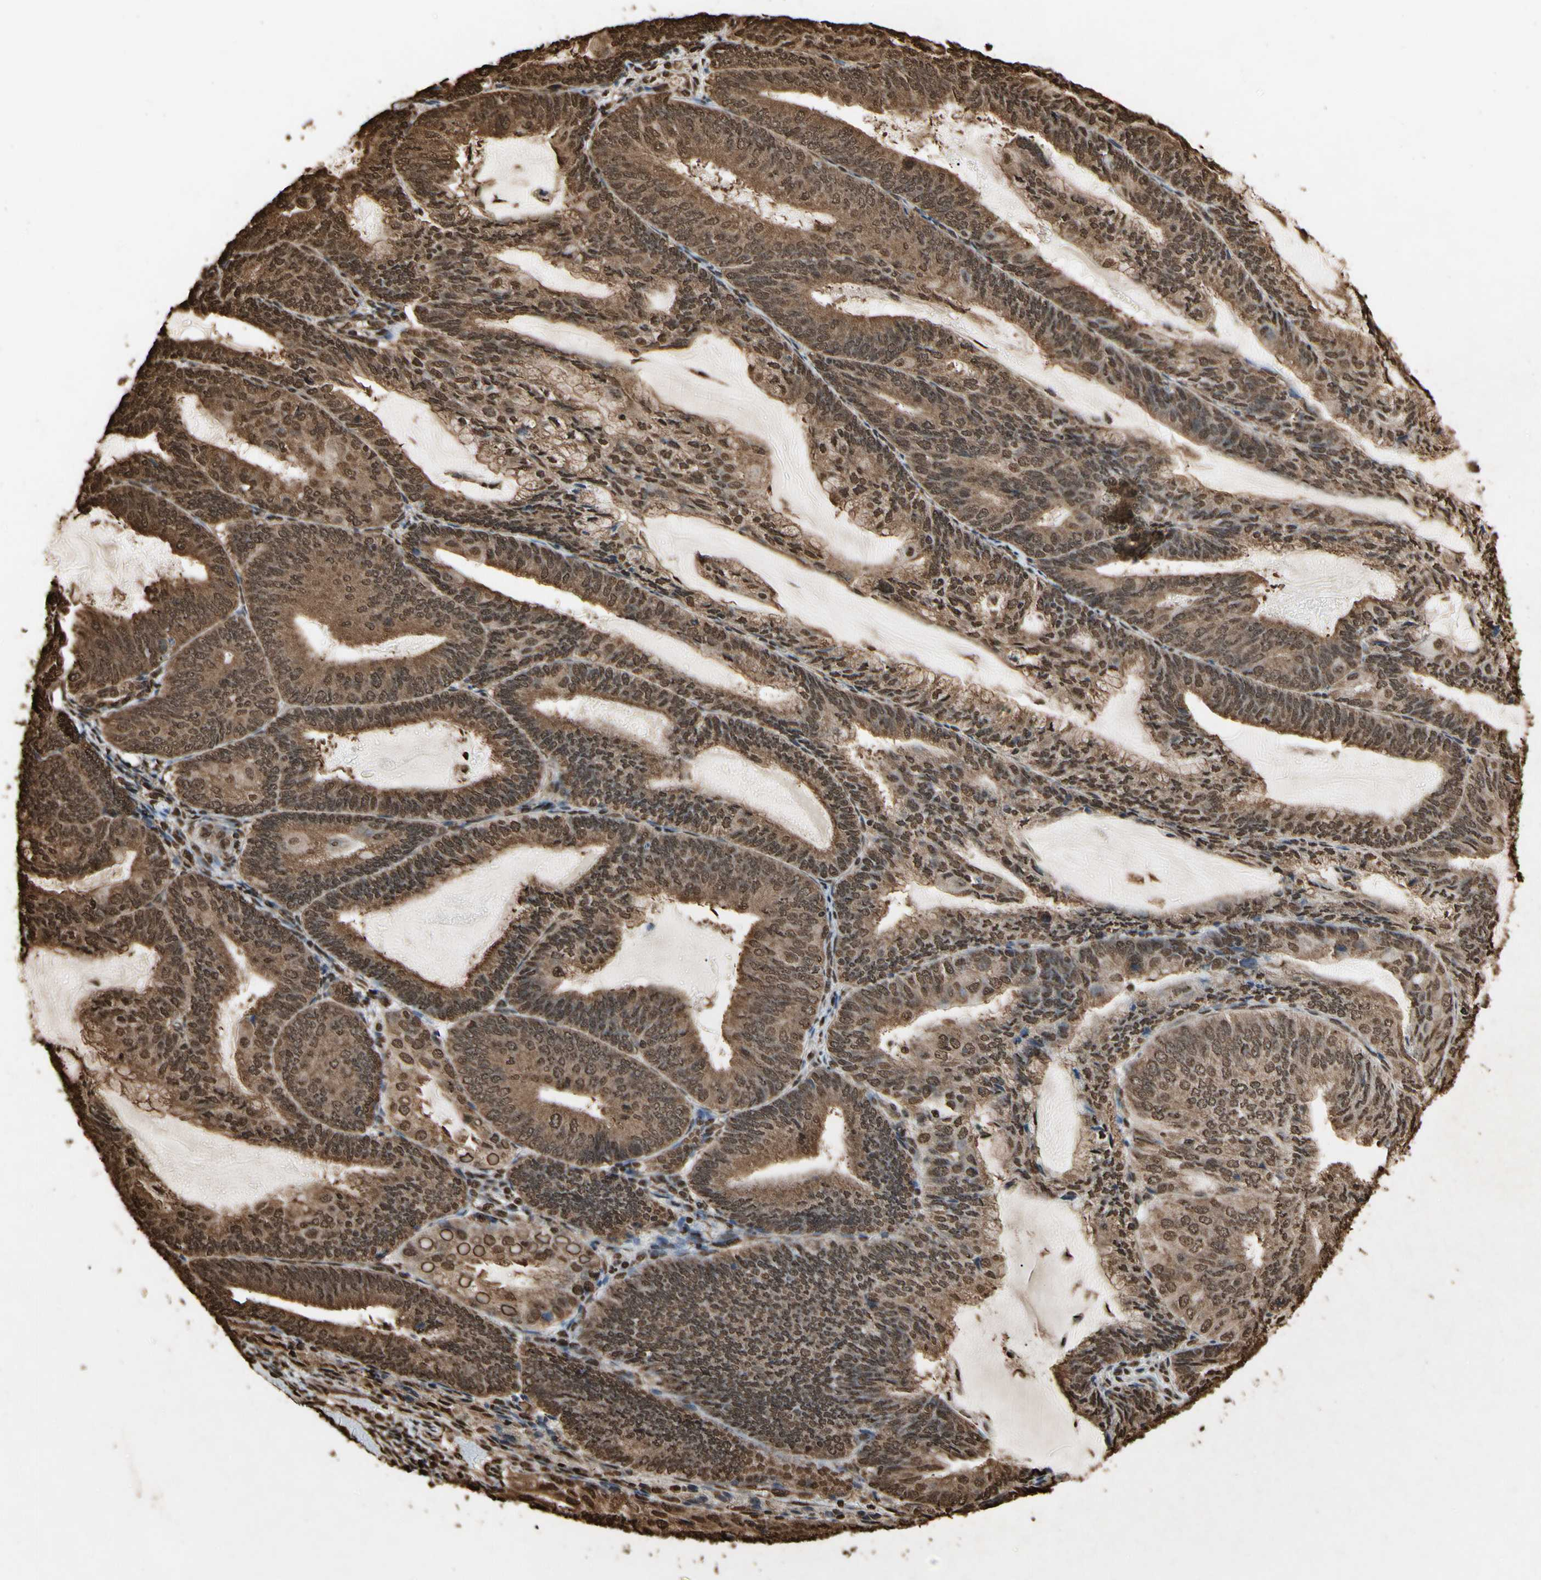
{"staining": {"intensity": "moderate", "quantity": ">75%", "location": "cytoplasmic/membranous,nuclear"}, "tissue": "endometrial cancer", "cell_type": "Tumor cells", "image_type": "cancer", "snomed": [{"axis": "morphology", "description": "Adenocarcinoma, NOS"}, {"axis": "topography", "description": "Endometrium"}], "caption": "IHC (DAB (3,3'-diaminobenzidine)) staining of endometrial cancer displays moderate cytoplasmic/membranous and nuclear protein staining in about >75% of tumor cells. (DAB = brown stain, brightfield microscopy at high magnification).", "gene": "HNRNPK", "patient": {"sex": "female", "age": 81}}